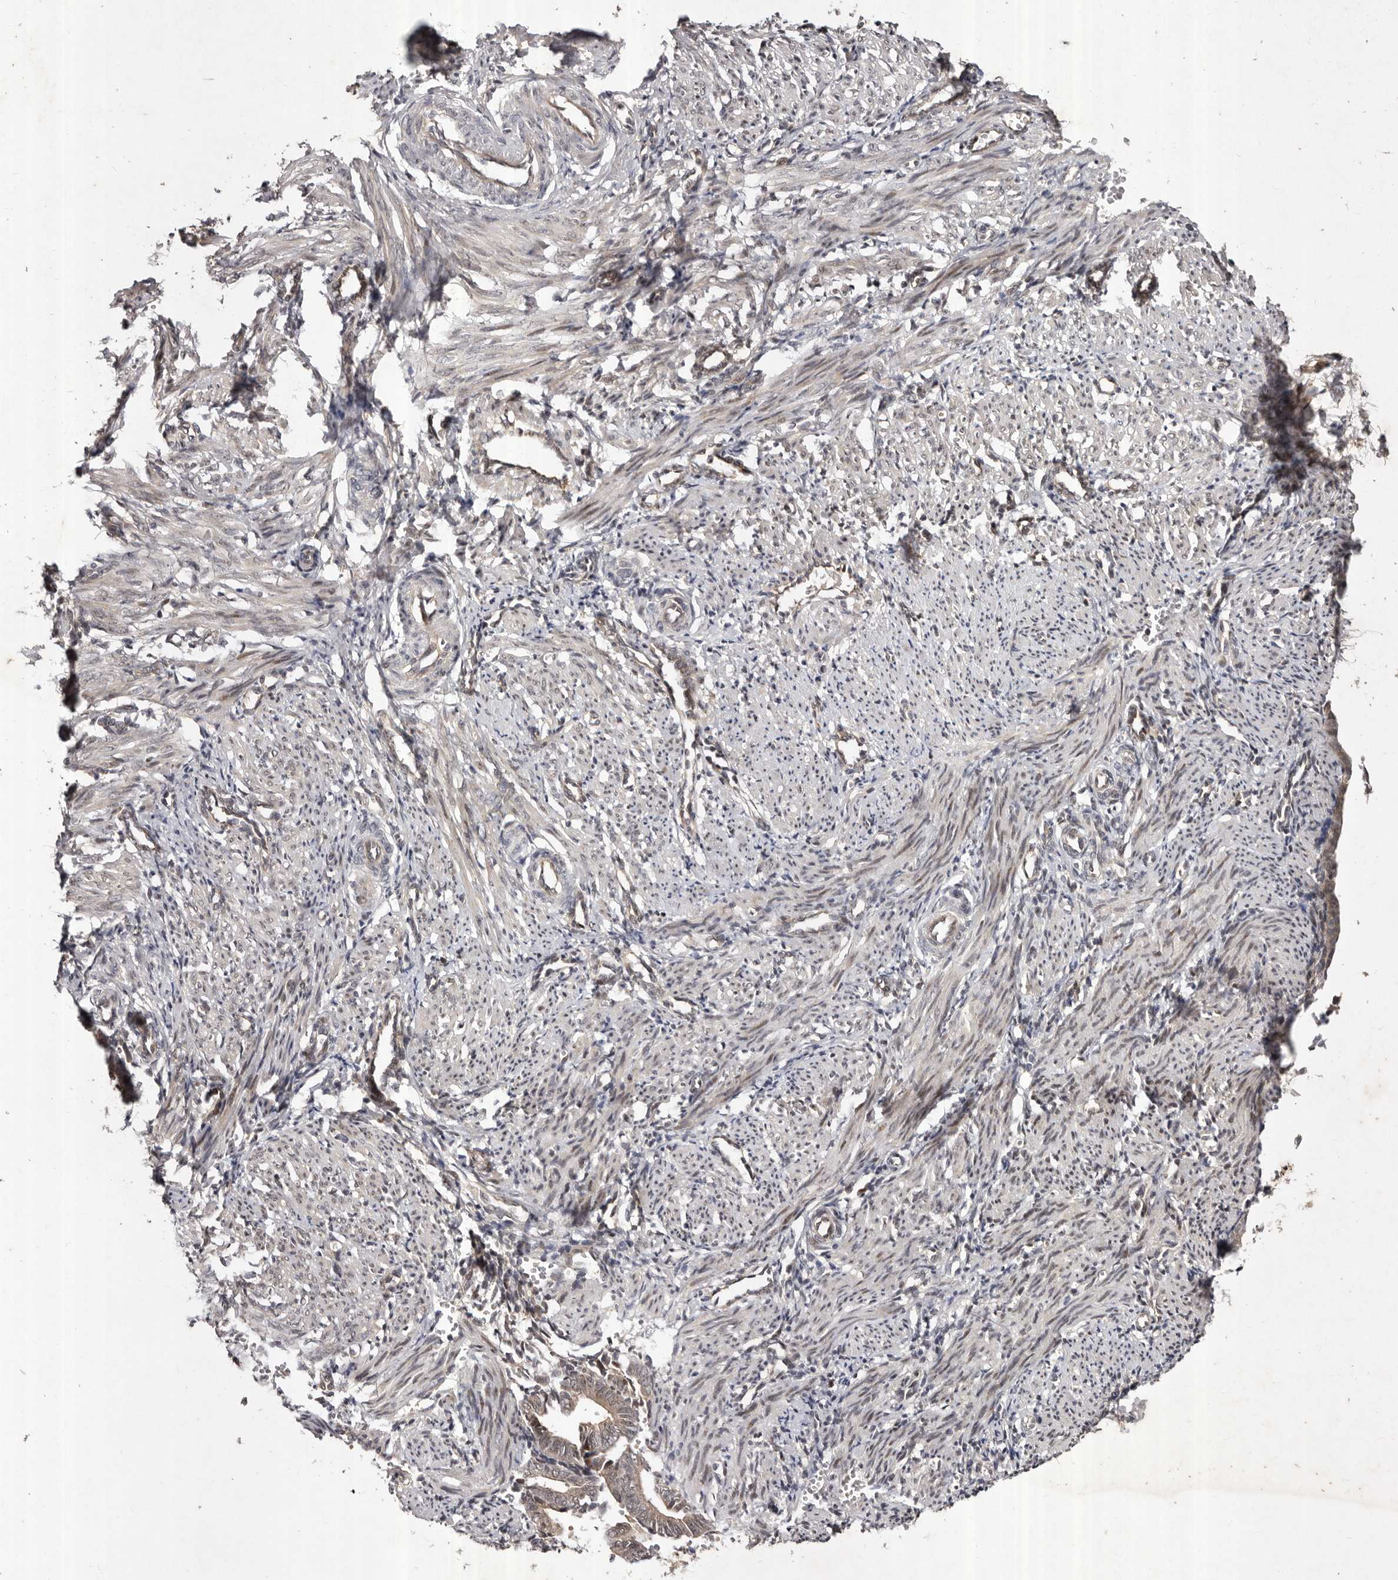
{"staining": {"intensity": "weak", "quantity": "25%-75%", "location": "cytoplasmic/membranous"}, "tissue": "smooth muscle", "cell_type": "Smooth muscle cells", "image_type": "normal", "snomed": [{"axis": "morphology", "description": "Normal tissue, NOS"}, {"axis": "topography", "description": "Endometrium"}], "caption": "Brown immunohistochemical staining in benign human smooth muscle exhibits weak cytoplasmic/membranous expression in about 25%-75% of smooth muscle cells. The staining is performed using DAB brown chromogen to label protein expression. The nuclei are counter-stained blue using hematoxylin.", "gene": "ABL1", "patient": {"sex": "female", "age": 33}}